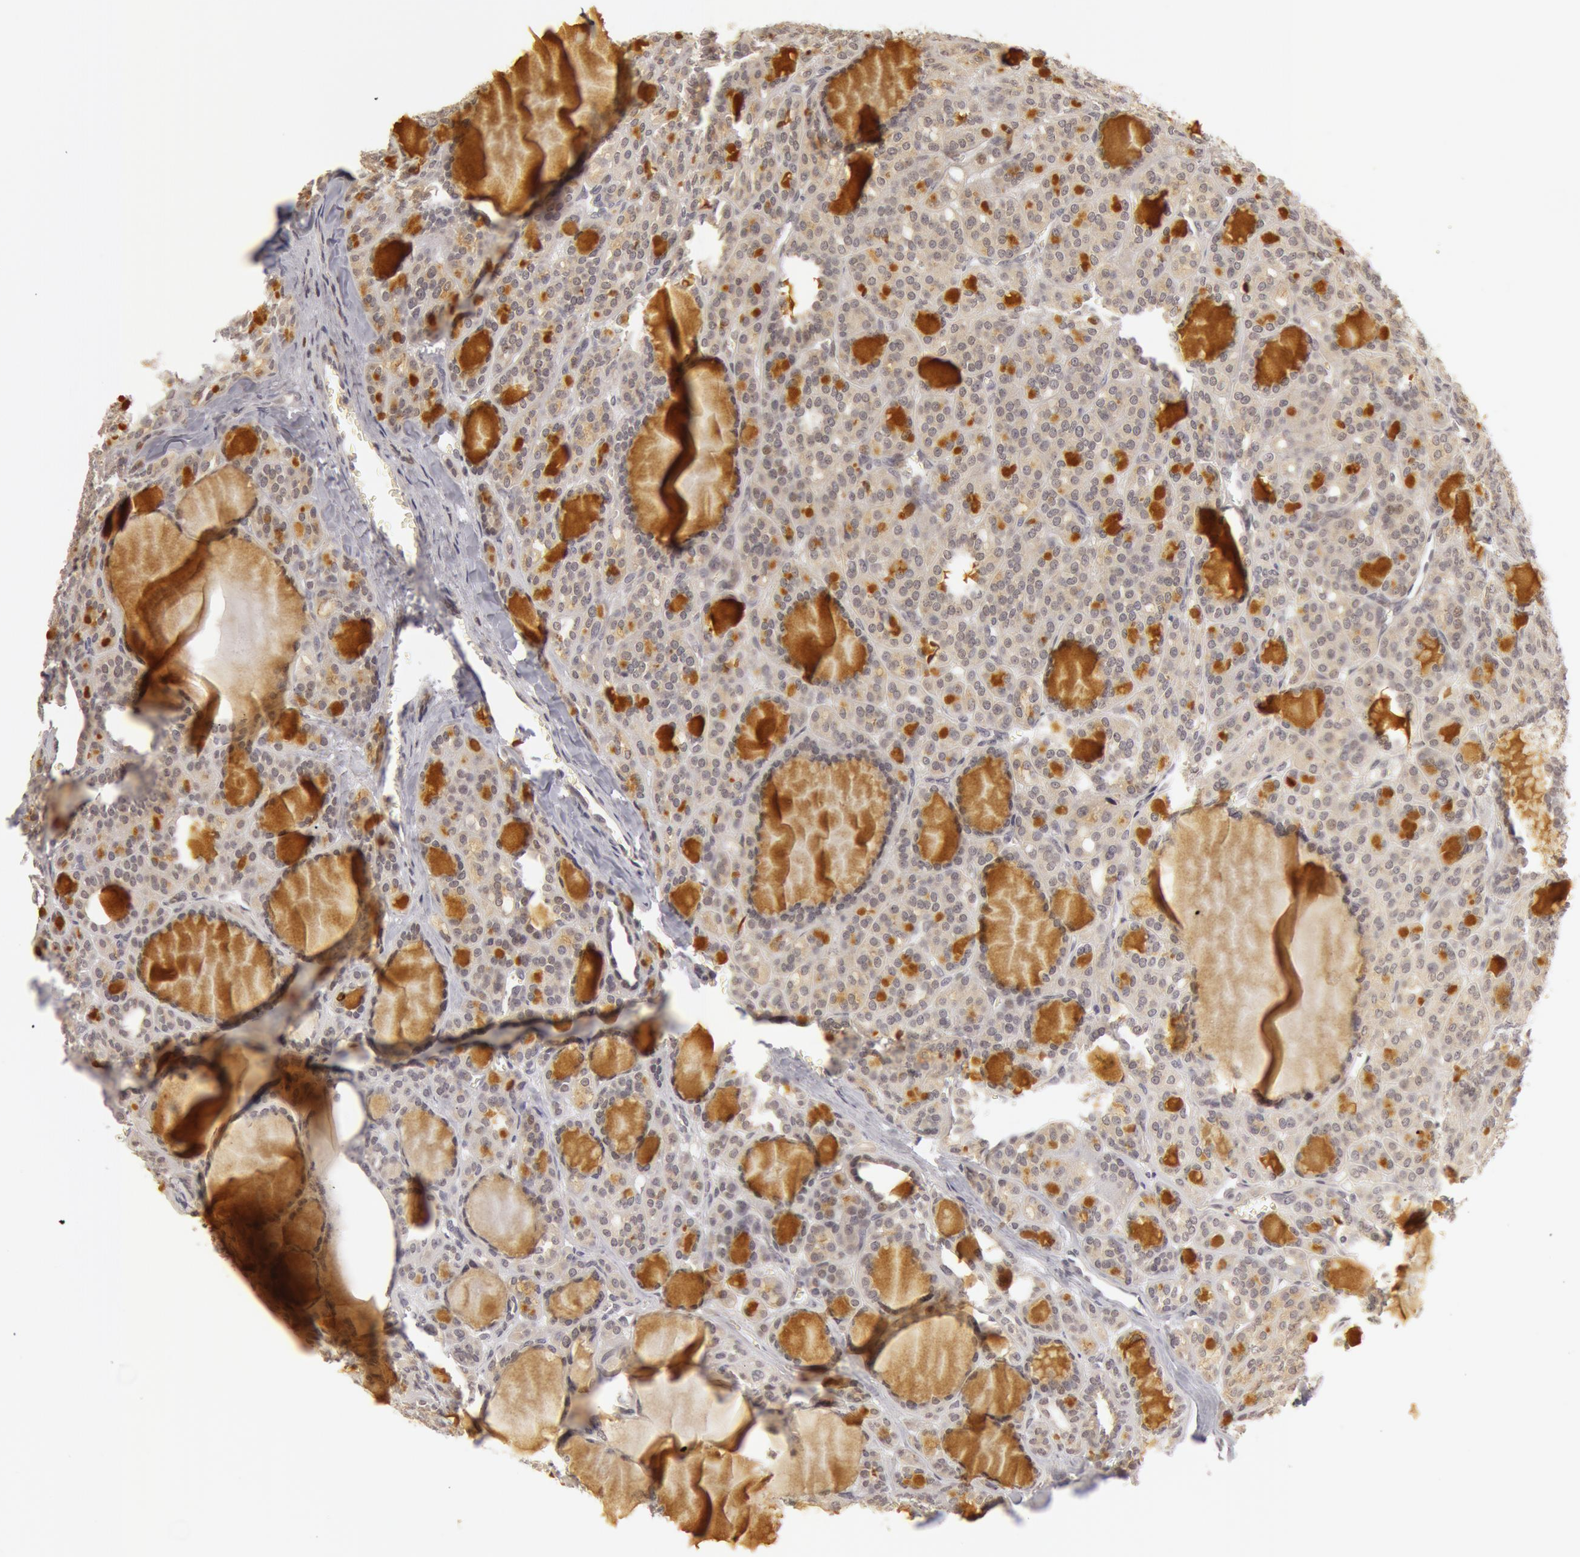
{"staining": {"intensity": "negative", "quantity": "none", "location": "none"}, "tissue": "thyroid cancer", "cell_type": "Tumor cells", "image_type": "cancer", "snomed": [{"axis": "morphology", "description": "Follicular adenoma carcinoma, NOS"}, {"axis": "topography", "description": "Thyroid gland"}], "caption": "High magnification brightfield microscopy of thyroid cancer (follicular adenoma carcinoma) stained with DAB (brown) and counterstained with hematoxylin (blue): tumor cells show no significant expression.", "gene": "OASL", "patient": {"sex": "female", "age": 71}}